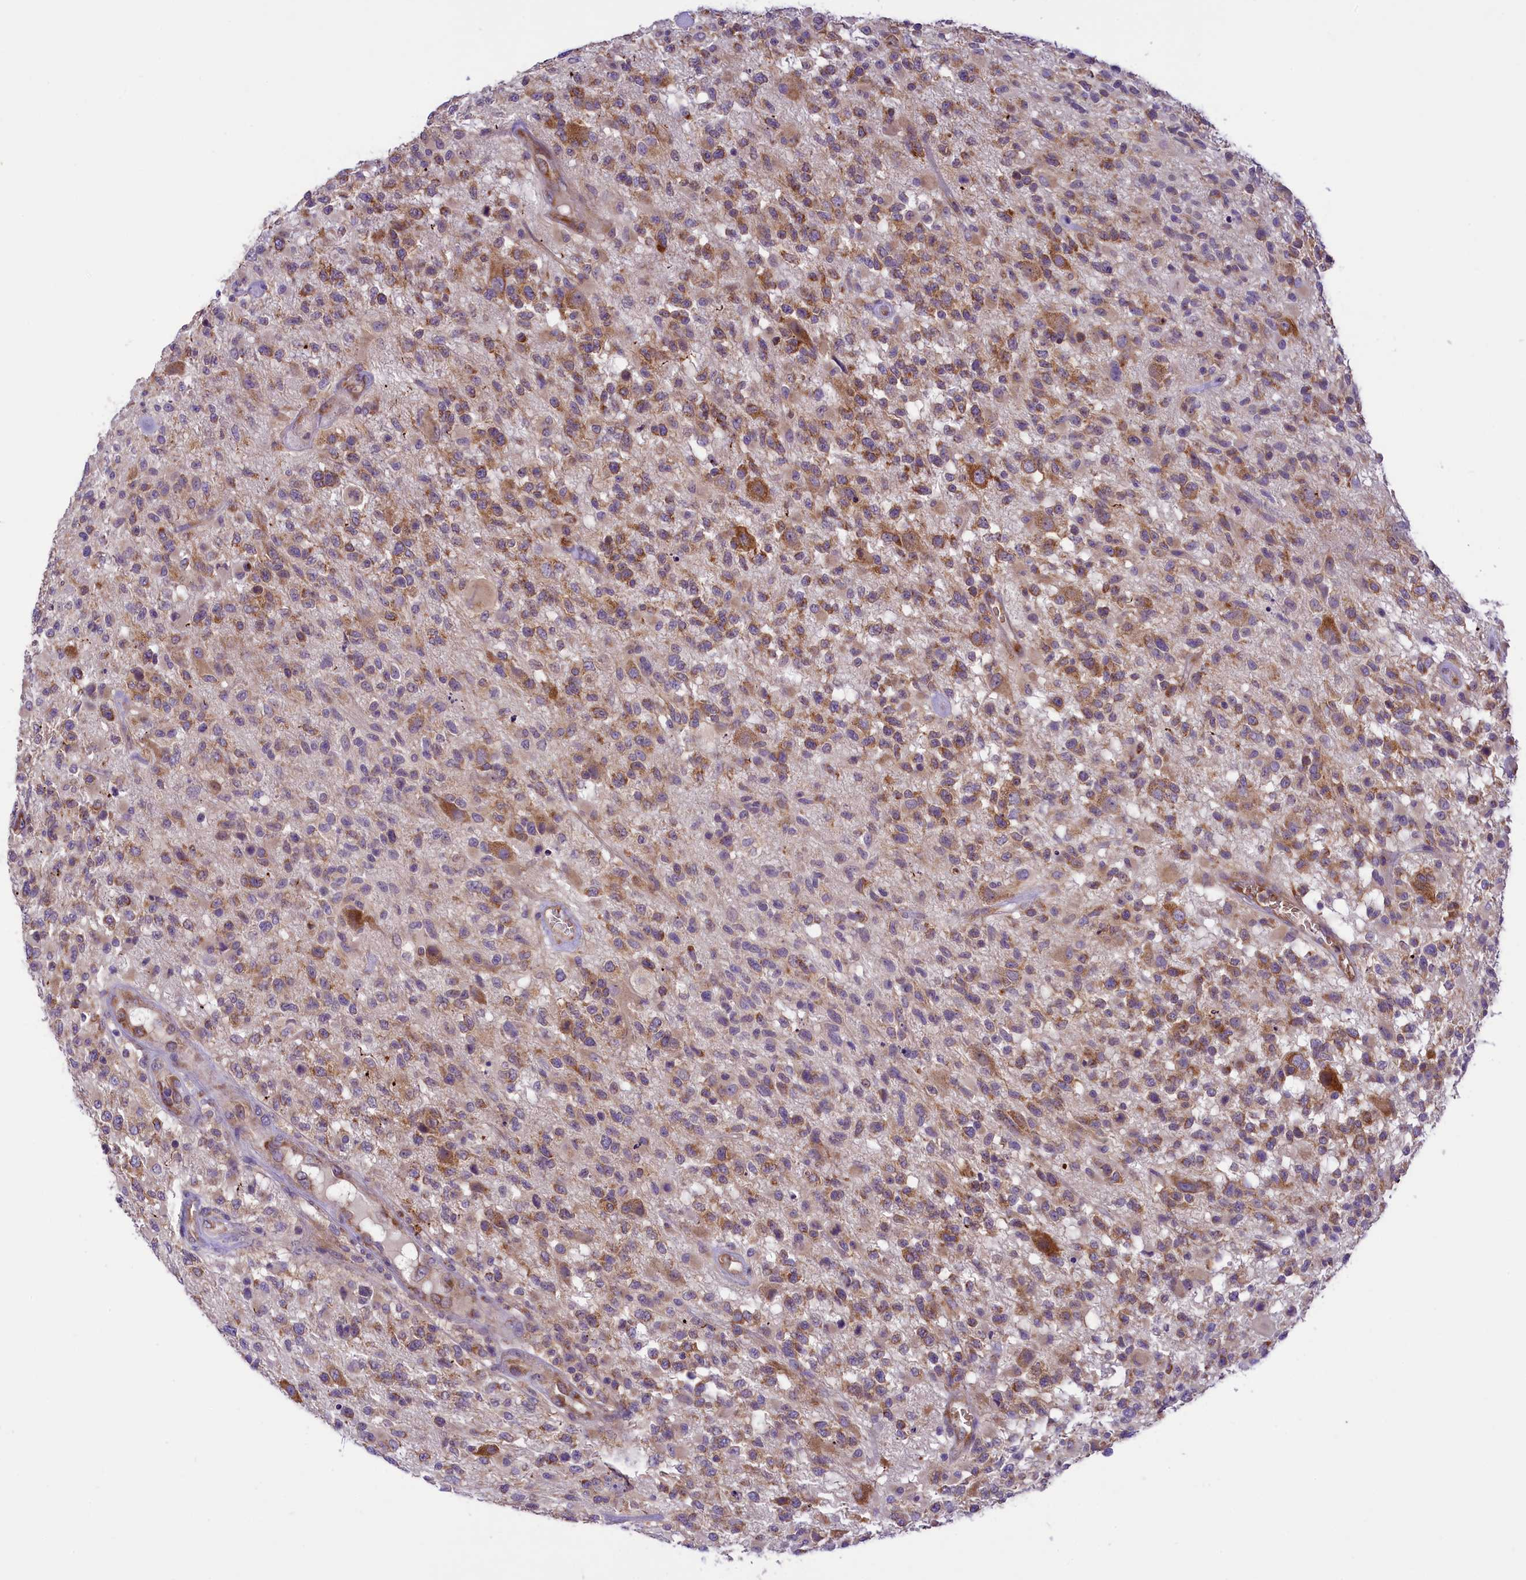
{"staining": {"intensity": "moderate", "quantity": "25%-75%", "location": "cytoplasmic/membranous"}, "tissue": "glioma", "cell_type": "Tumor cells", "image_type": "cancer", "snomed": [{"axis": "morphology", "description": "Glioma, malignant, High grade"}, {"axis": "morphology", "description": "Glioblastoma, NOS"}, {"axis": "topography", "description": "Brain"}], "caption": "This histopathology image shows immunohistochemistry (IHC) staining of human malignant glioma (high-grade), with medium moderate cytoplasmic/membranous expression in approximately 25%-75% of tumor cells.", "gene": "LARP4", "patient": {"sex": "male", "age": 60}}